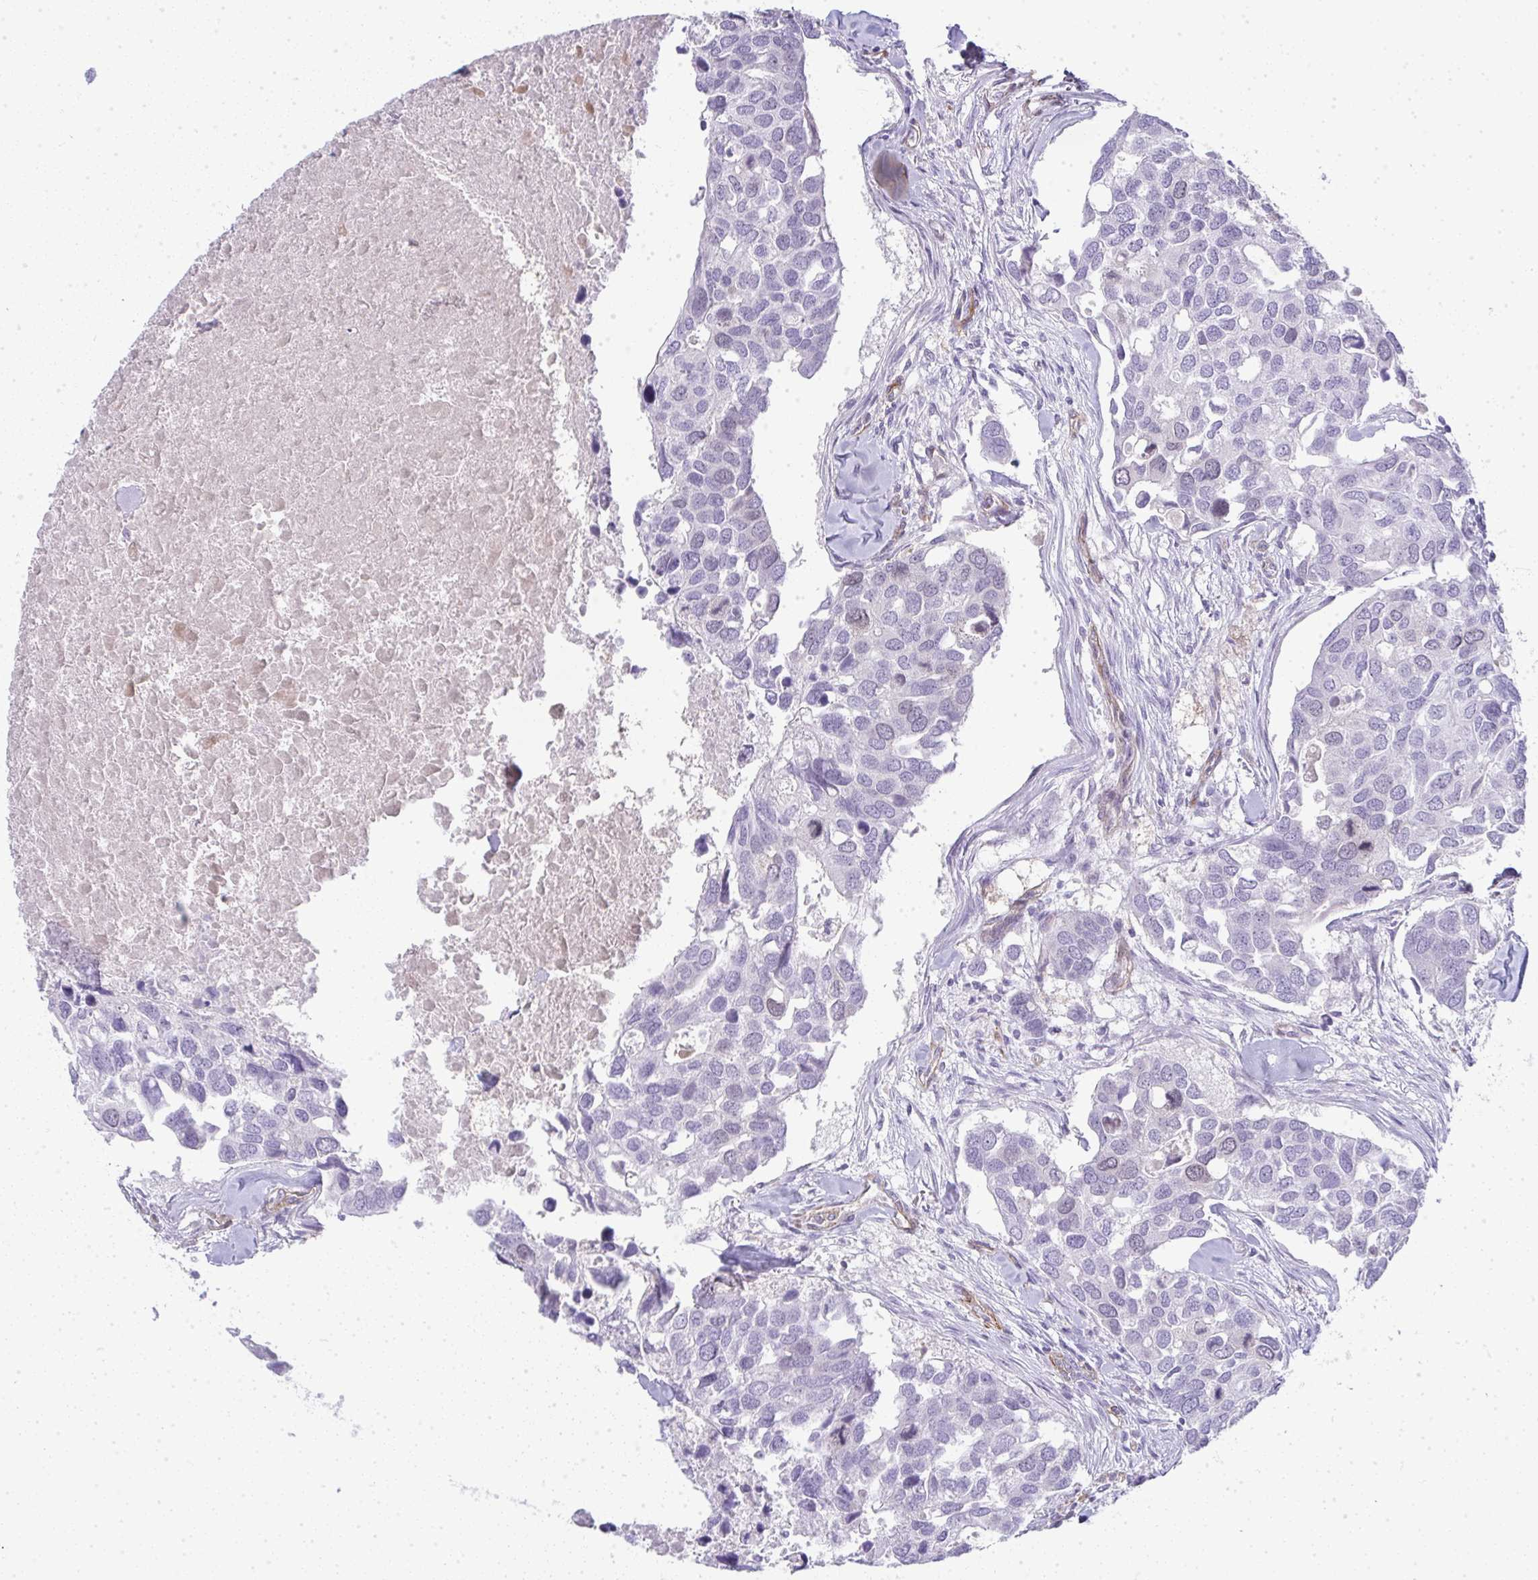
{"staining": {"intensity": "negative", "quantity": "none", "location": "none"}, "tissue": "breast cancer", "cell_type": "Tumor cells", "image_type": "cancer", "snomed": [{"axis": "morphology", "description": "Duct carcinoma"}, {"axis": "topography", "description": "Breast"}], "caption": "High power microscopy photomicrograph of an IHC histopathology image of breast cancer, revealing no significant staining in tumor cells.", "gene": "UBE2S", "patient": {"sex": "female", "age": 83}}